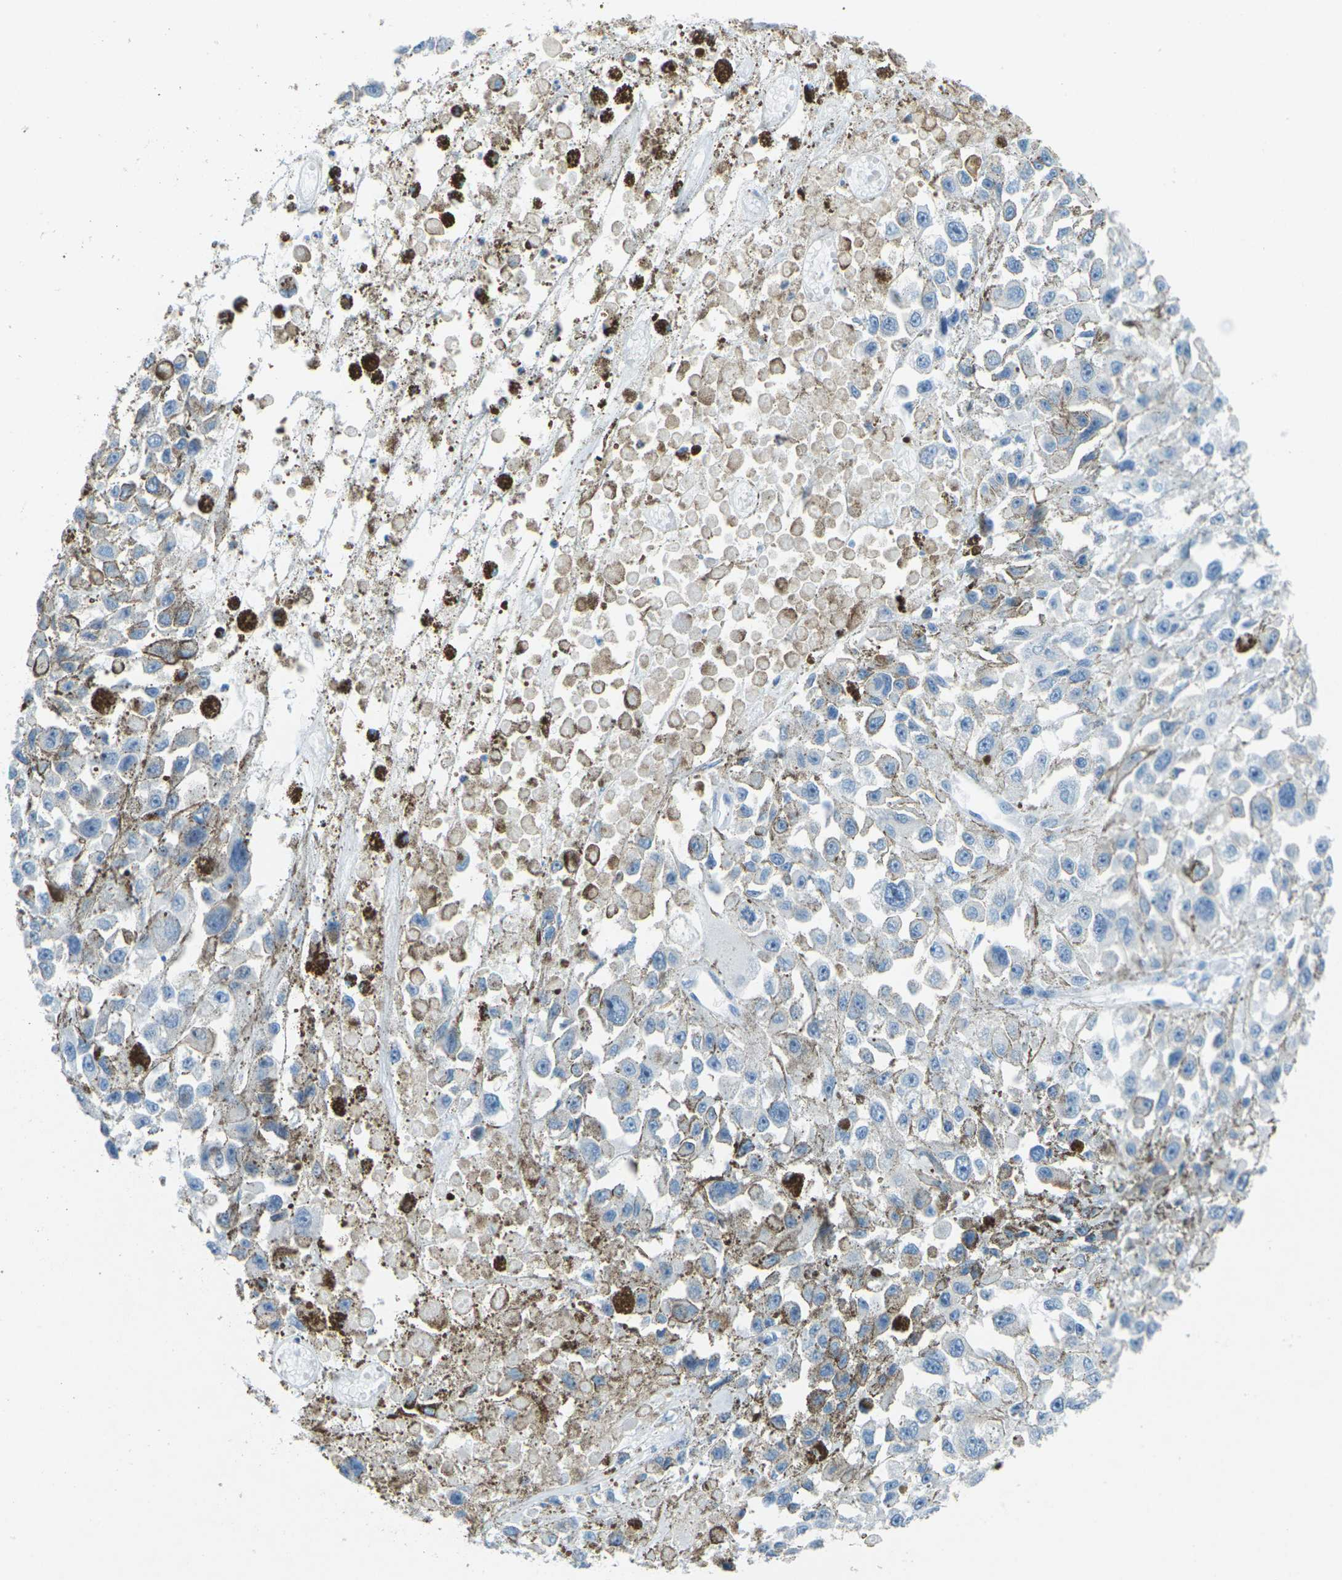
{"staining": {"intensity": "negative", "quantity": "none", "location": "none"}, "tissue": "melanoma", "cell_type": "Tumor cells", "image_type": "cancer", "snomed": [{"axis": "morphology", "description": "Malignant melanoma, Metastatic site"}, {"axis": "topography", "description": "Lymph node"}], "caption": "Photomicrograph shows no significant protein positivity in tumor cells of melanoma.", "gene": "CDH16", "patient": {"sex": "male", "age": 59}}